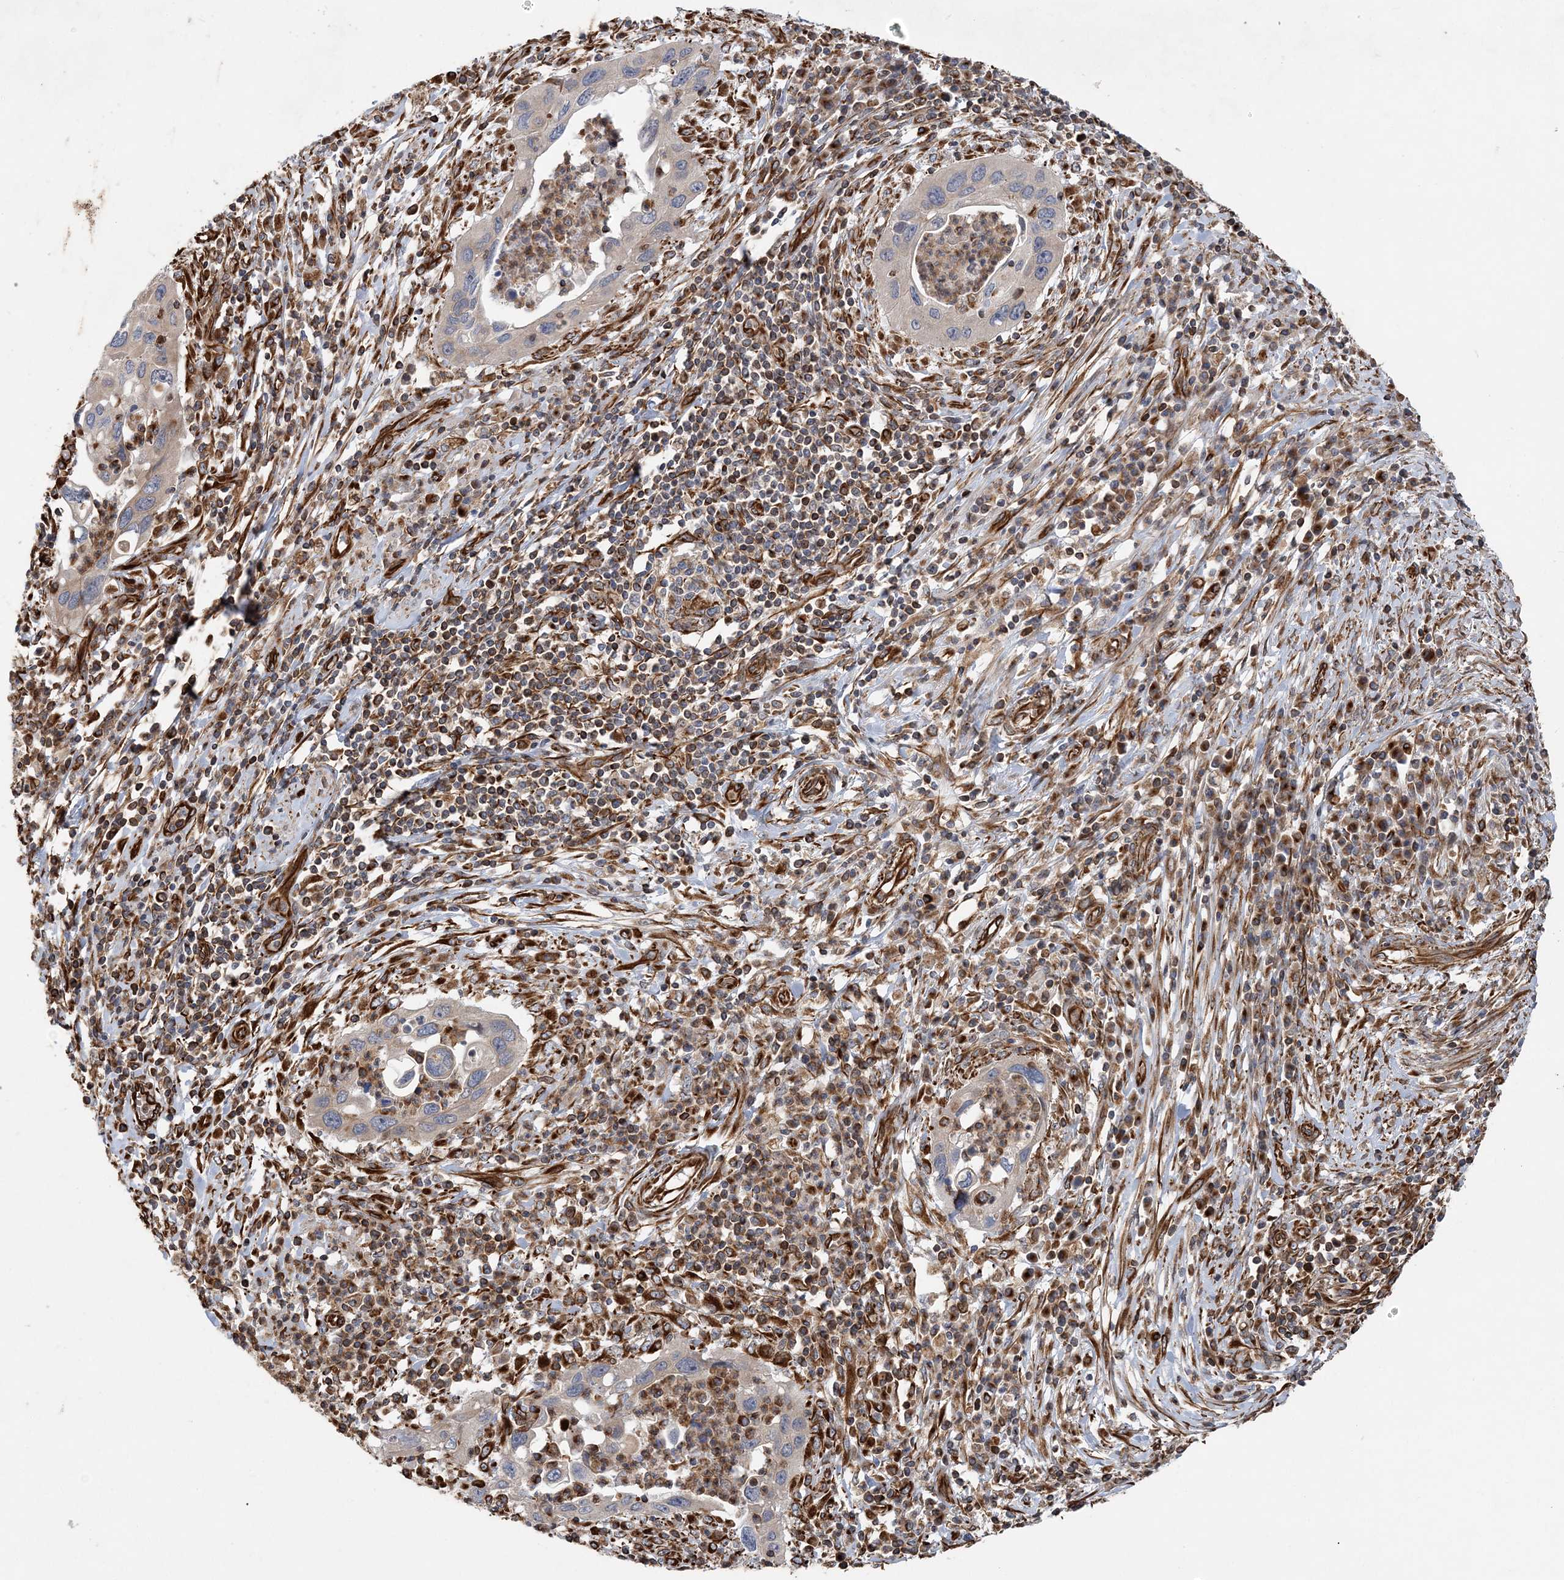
{"staining": {"intensity": "negative", "quantity": "none", "location": "none"}, "tissue": "cervical cancer", "cell_type": "Tumor cells", "image_type": "cancer", "snomed": [{"axis": "morphology", "description": "Squamous cell carcinoma, NOS"}, {"axis": "topography", "description": "Cervix"}], "caption": "The immunohistochemistry image has no significant positivity in tumor cells of squamous cell carcinoma (cervical) tissue.", "gene": "FAM114A2", "patient": {"sex": "female", "age": 38}}